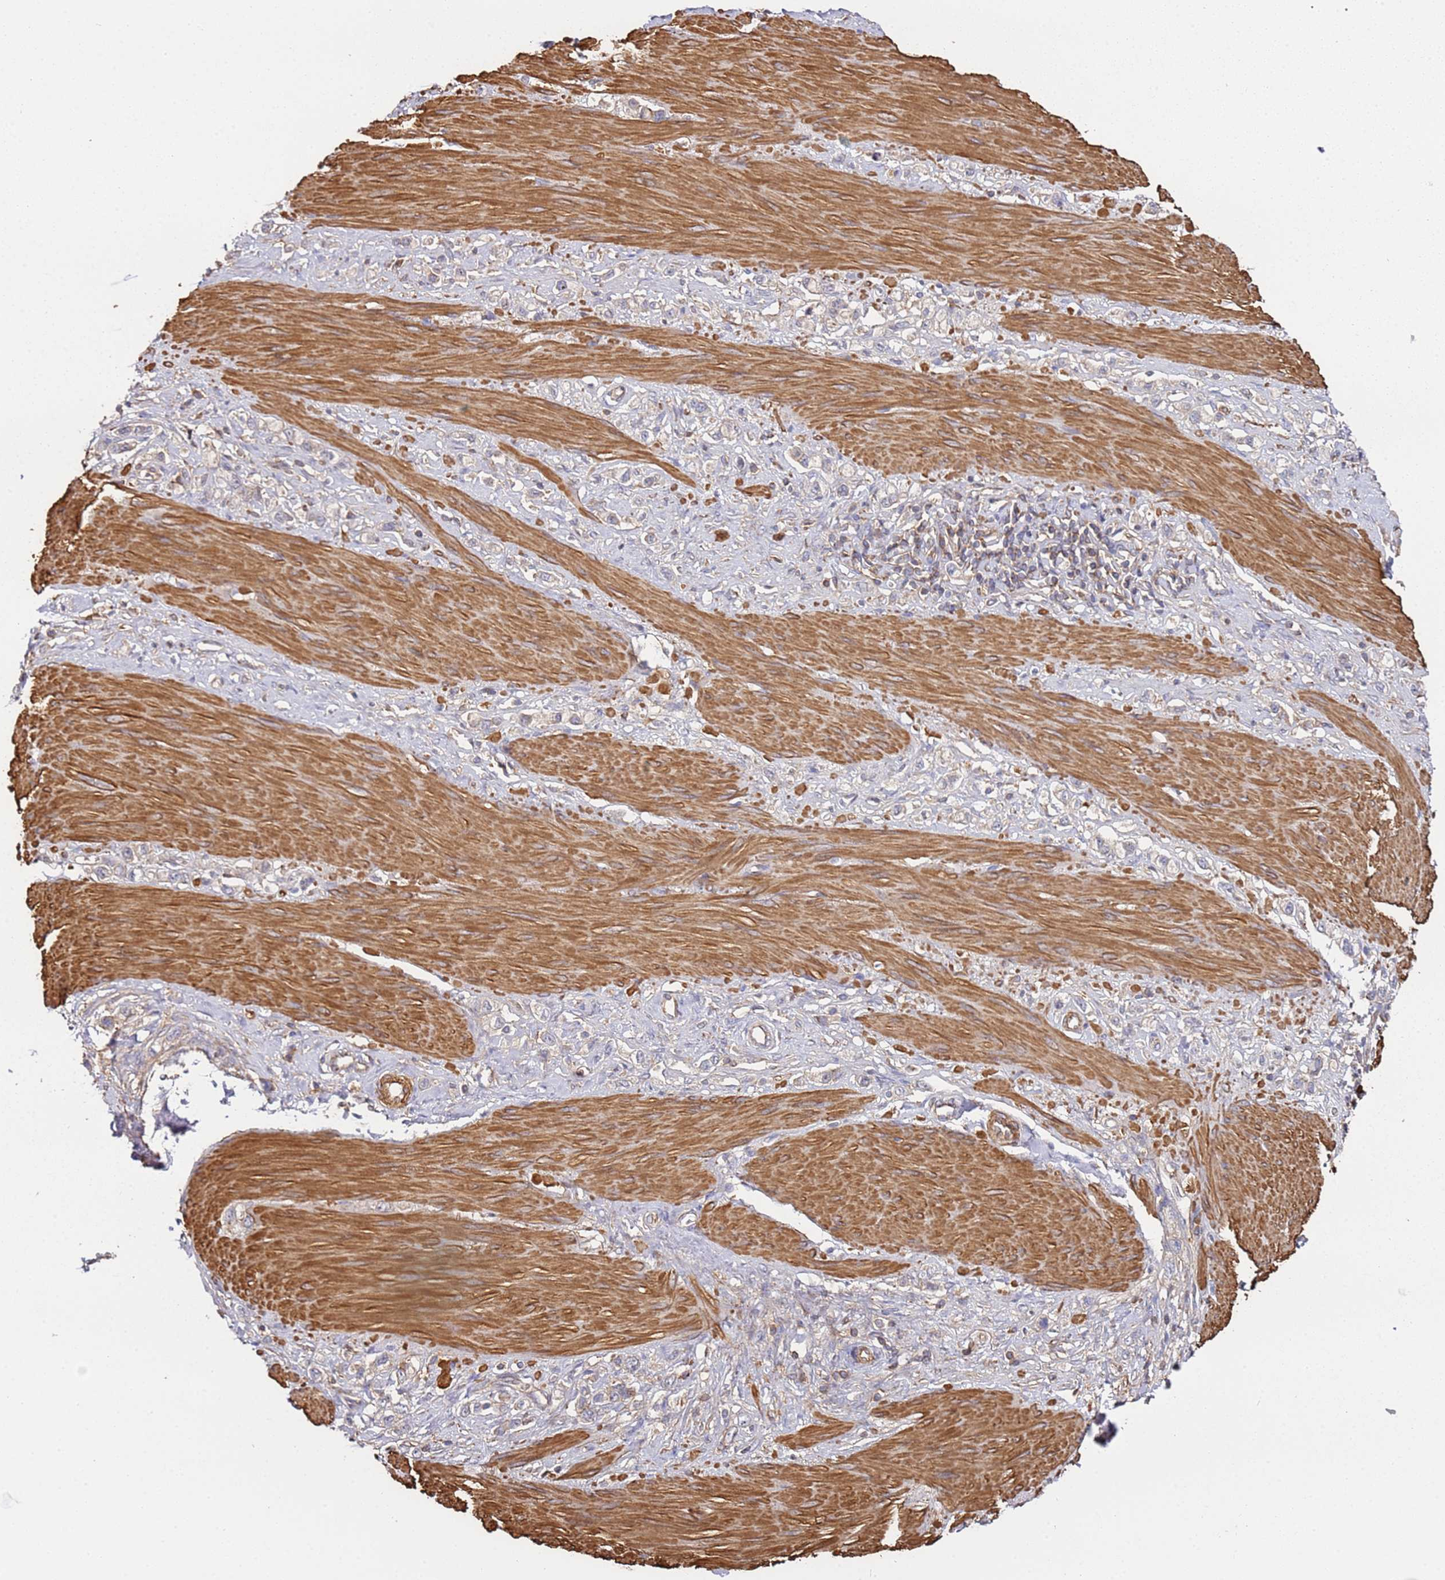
{"staining": {"intensity": "negative", "quantity": "none", "location": "none"}, "tissue": "stomach cancer", "cell_type": "Tumor cells", "image_type": "cancer", "snomed": [{"axis": "morphology", "description": "Adenocarcinoma, NOS"}, {"axis": "topography", "description": "Stomach"}], "caption": "There is no significant staining in tumor cells of stomach cancer (adenocarcinoma). Brightfield microscopy of IHC stained with DAB (3,3'-diaminobenzidine) (brown) and hematoxylin (blue), captured at high magnification.", "gene": "CYP2U1", "patient": {"sex": "female", "age": 65}}